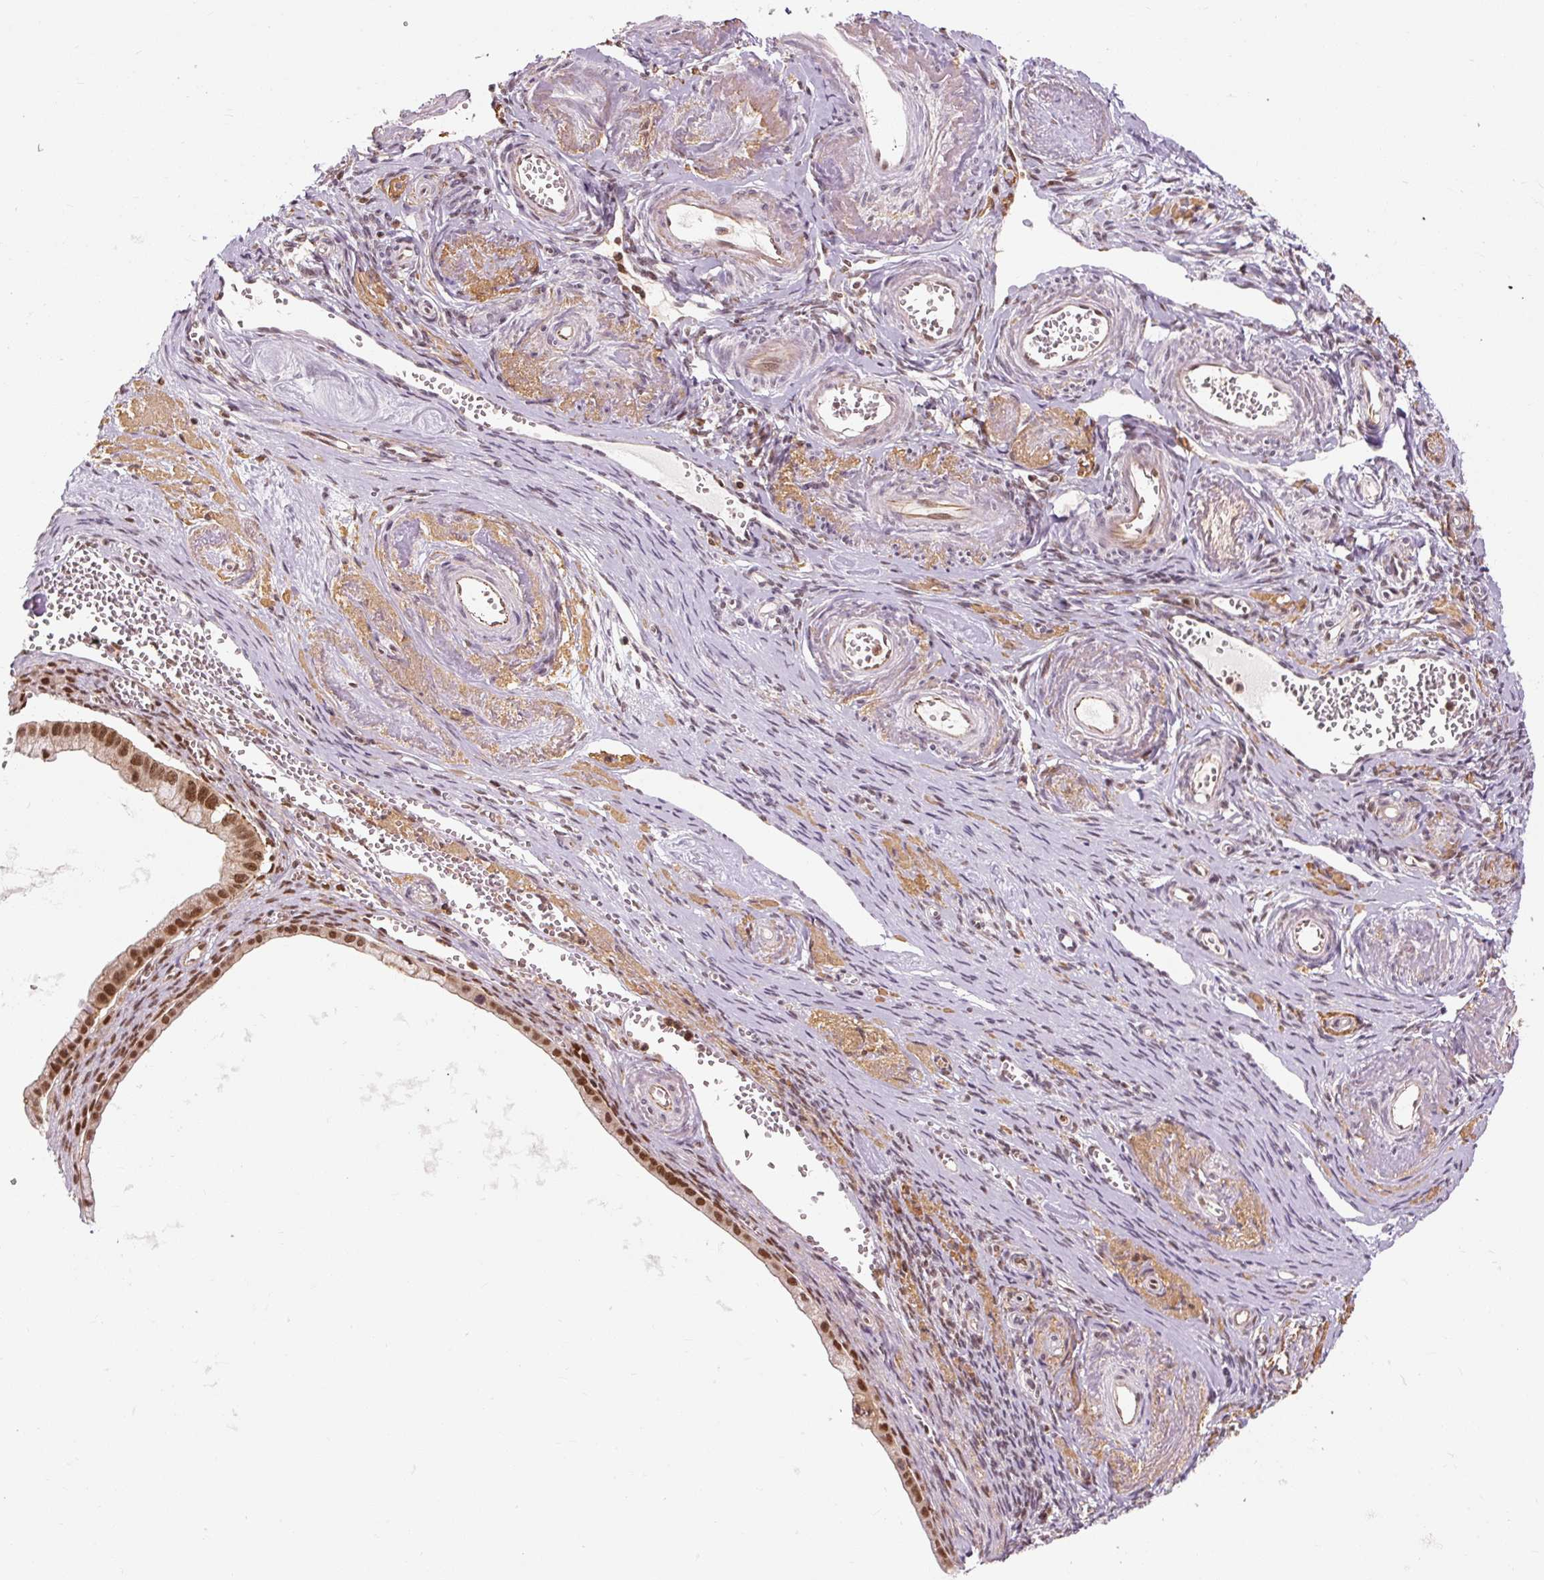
{"staining": {"intensity": "strong", "quantity": ">75%", "location": "nuclear"}, "tissue": "ovarian cancer", "cell_type": "Tumor cells", "image_type": "cancer", "snomed": [{"axis": "morphology", "description": "Cystadenocarcinoma, mucinous, NOS"}, {"axis": "topography", "description": "Ovary"}], "caption": "Immunohistochemical staining of human mucinous cystadenocarcinoma (ovarian) reveals high levels of strong nuclear expression in about >75% of tumor cells.", "gene": "CSTF1", "patient": {"sex": "female", "age": 59}}